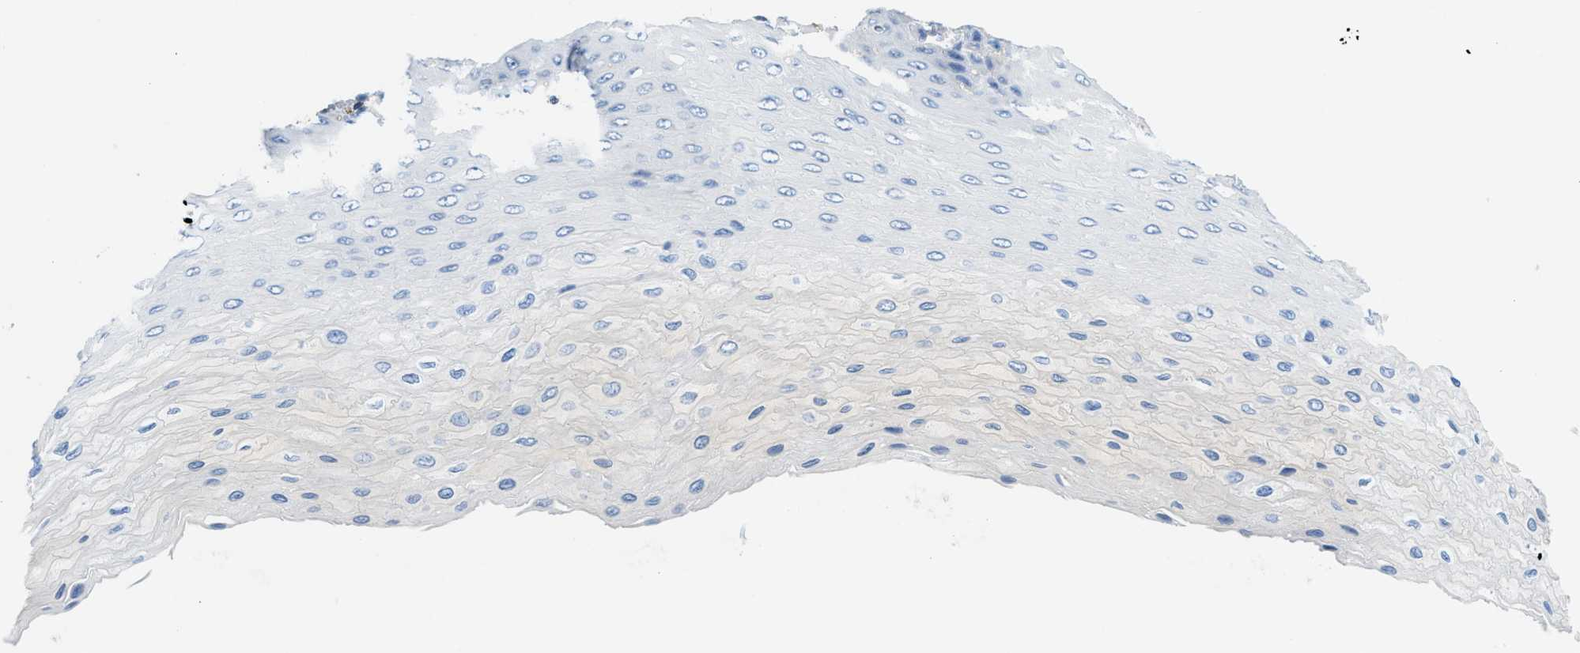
{"staining": {"intensity": "negative", "quantity": "none", "location": "none"}, "tissue": "esophagus", "cell_type": "Squamous epithelial cells", "image_type": "normal", "snomed": [{"axis": "morphology", "description": "Normal tissue, NOS"}, {"axis": "topography", "description": "Esophagus"}], "caption": "The image demonstrates no significant positivity in squamous epithelial cells of esophagus. (Stains: DAB (3,3'-diaminobenzidine) immunohistochemistry with hematoxylin counter stain, Microscopy: brightfield microscopy at high magnification).", "gene": "FAM151A", "patient": {"sex": "female", "age": 72}}